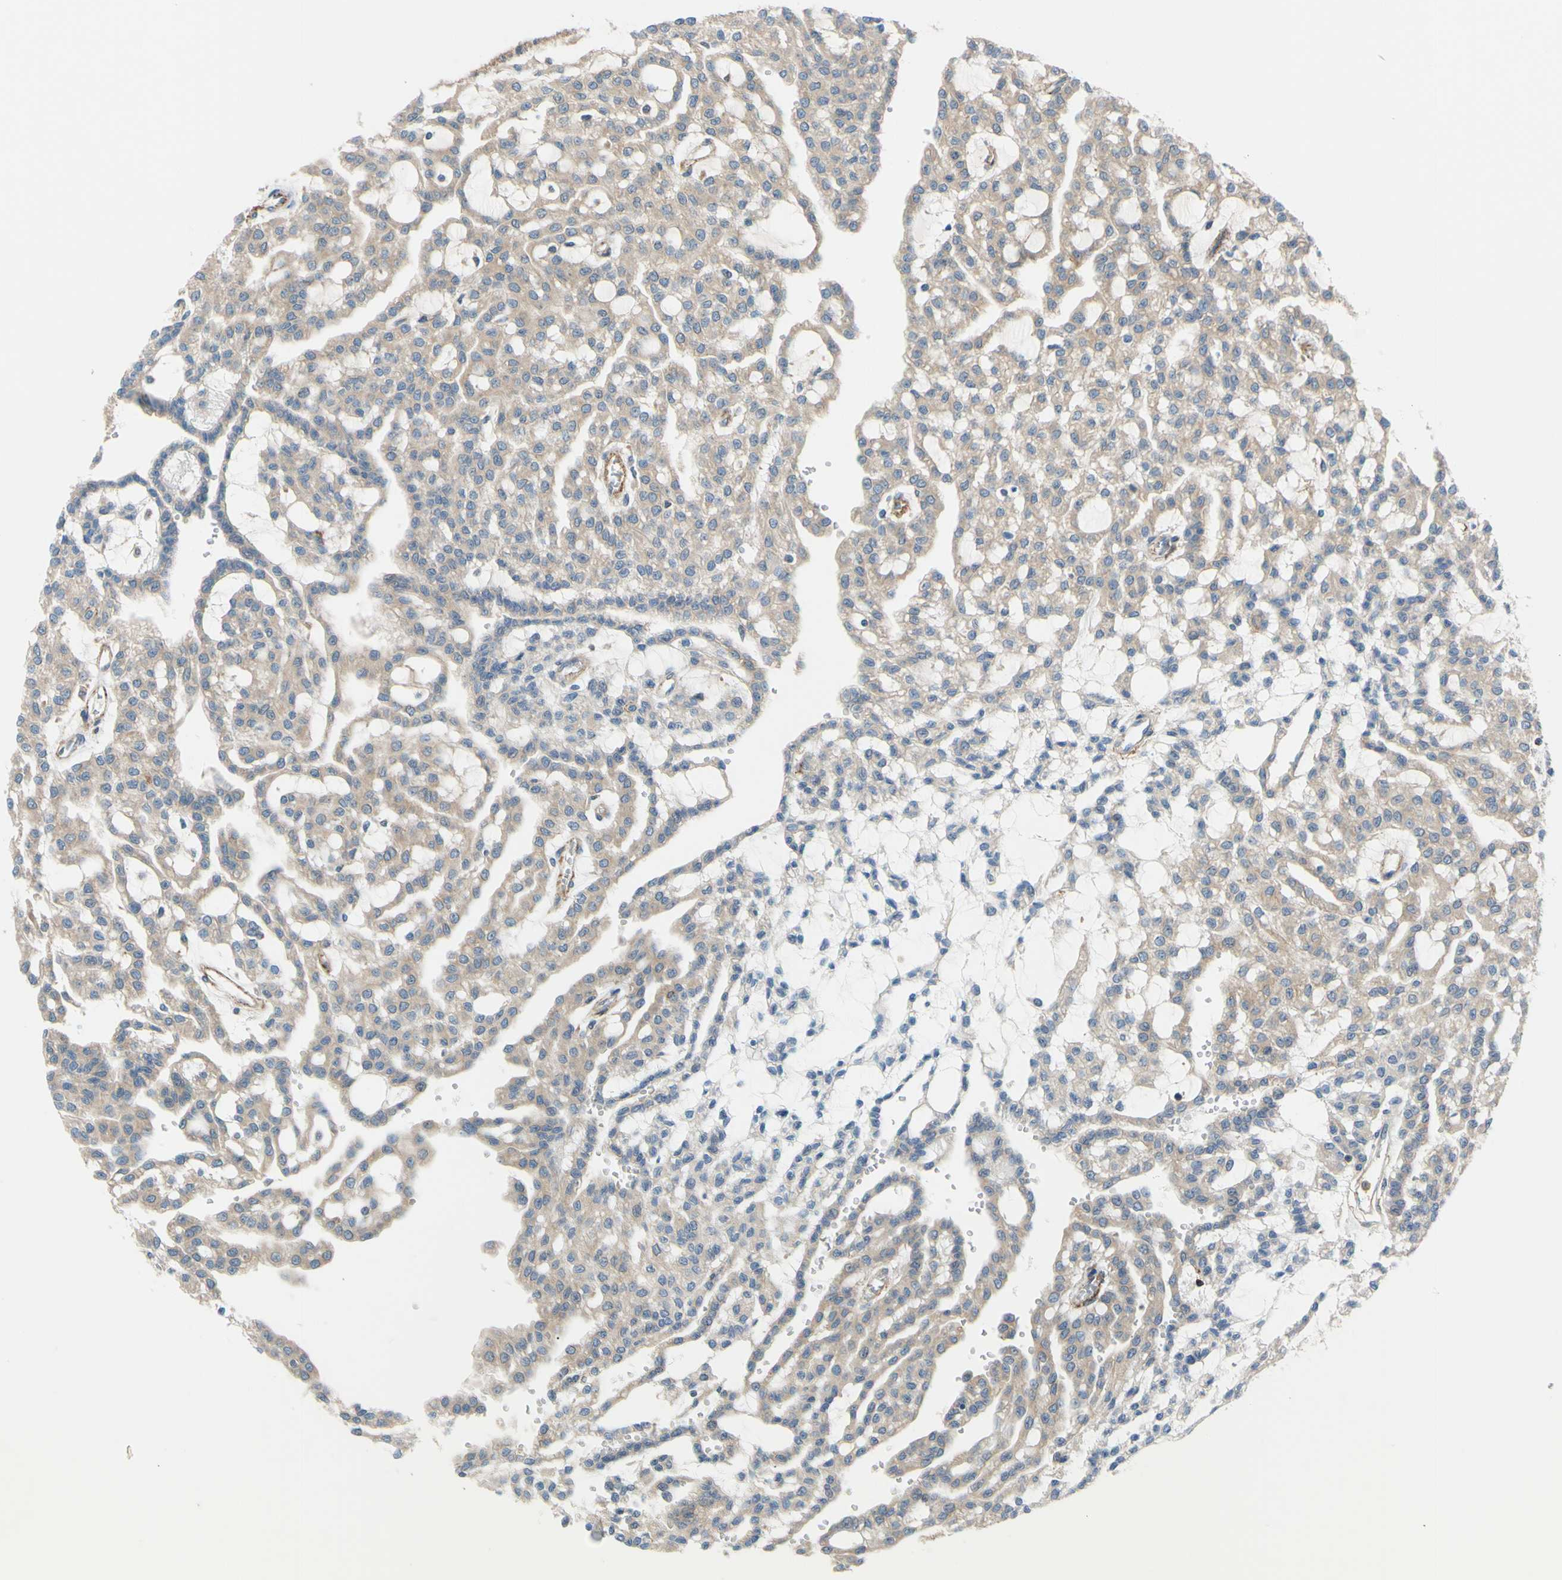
{"staining": {"intensity": "weak", "quantity": ">75%", "location": "cytoplasmic/membranous"}, "tissue": "renal cancer", "cell_type": "Tumor cells", "image_type": "cancer", "snomed": [{"axis": "morphology", "description": "Adenocarcinoma, NOS"}, {"axis": "topography", "description": "Kidney"}], "caption": "Adenocarcinoma (renal) tissue reveals weak cytoplasmic/membranous expression in approximately >75% of tumor cells, visualized by immunohistochemistry.", "gene": "POR", "patient": {"sex": "male", "age": 63}}